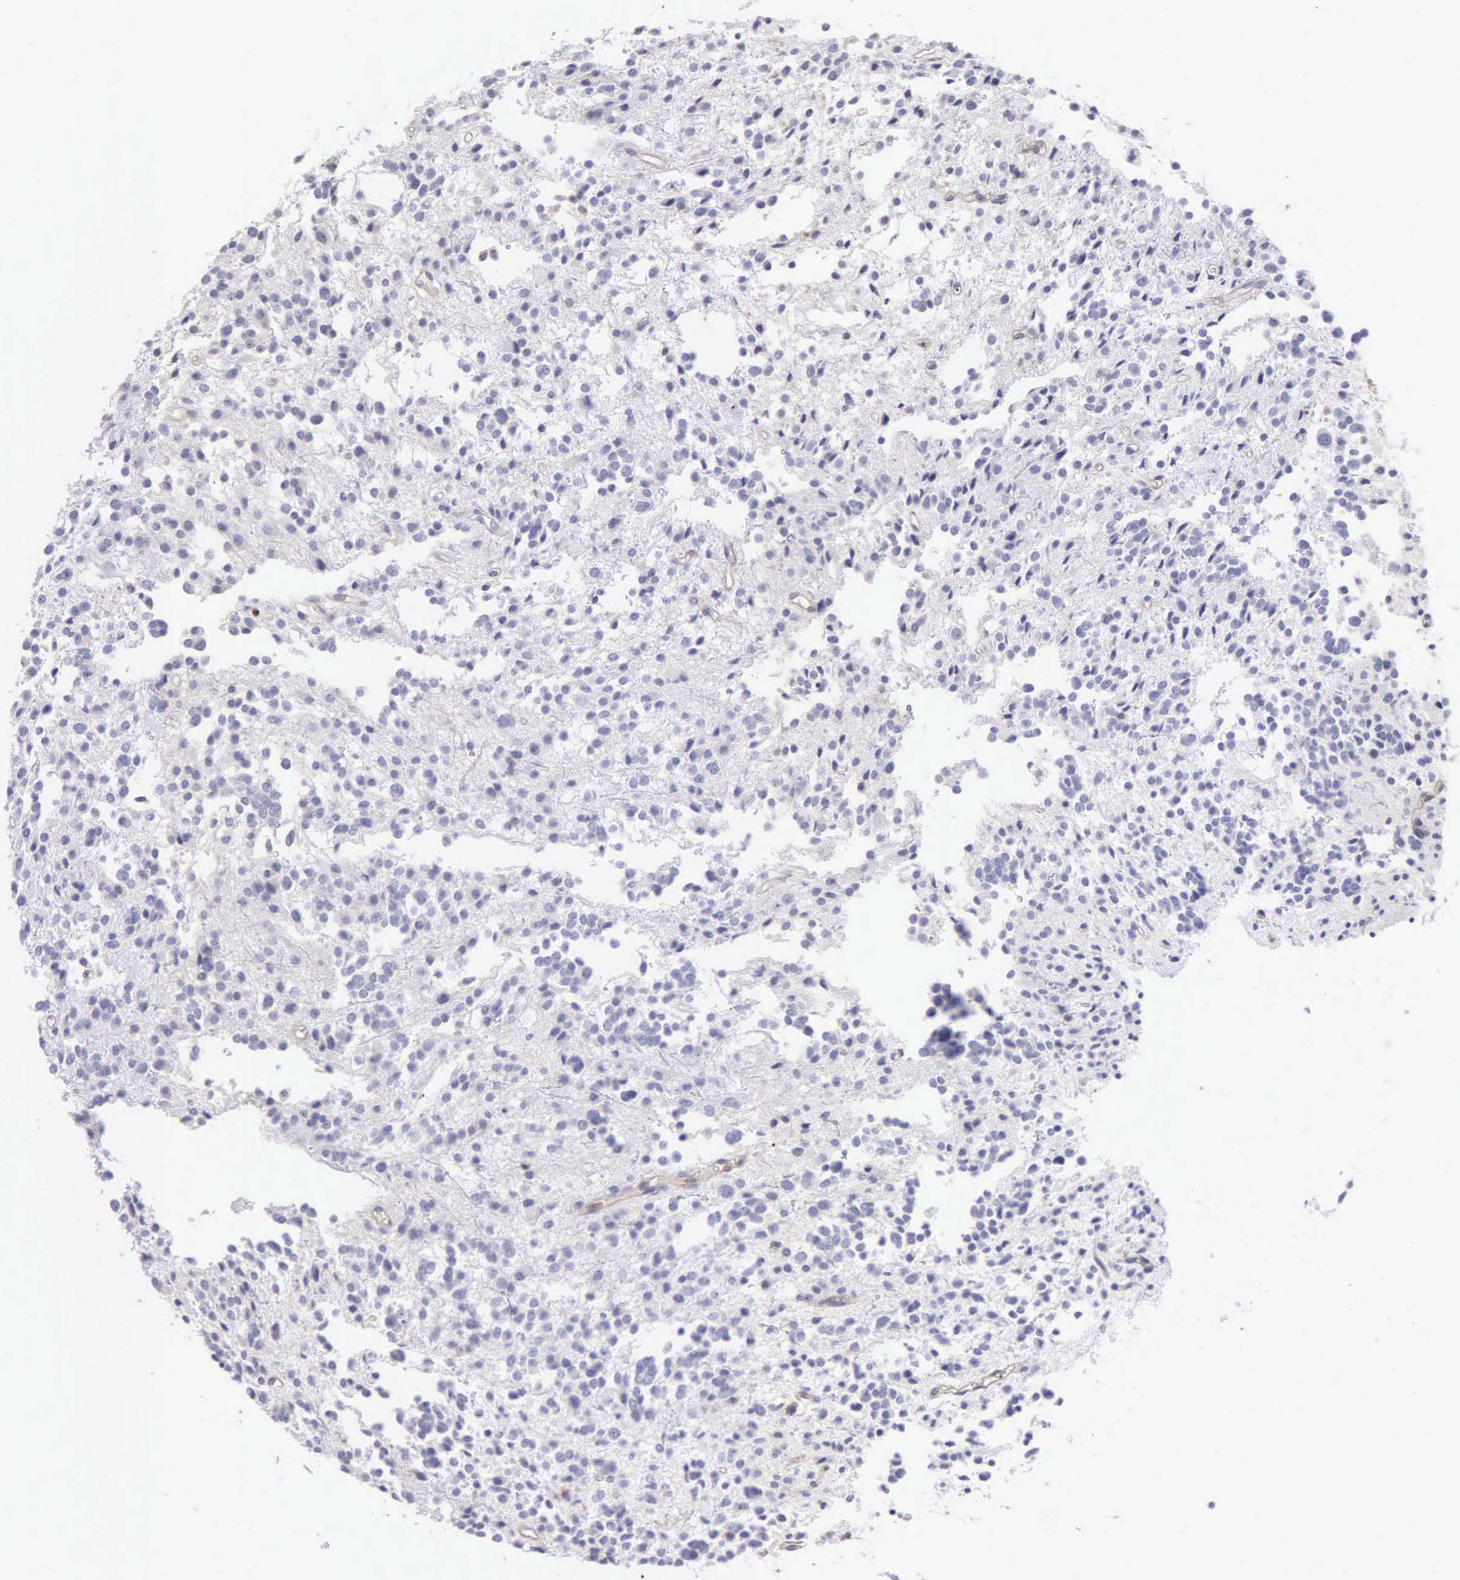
{"staining": {"intensity": "negative", "quantity": "none", "location": "none"}, "tissue": "glioma", "cell_type": "Tumor cells", "image_type": "cancer", "snomed": [{"axis": "morphology", "description": "Glioma, malignant, Low grade"}, {"axis": "topography", "description": "Brain"}], "caption": "Micrograph shows no protein expression in tumor cells of glioma tissue.", "gene": "SRGN", "patient": {"sex": "female", "age": 36}}